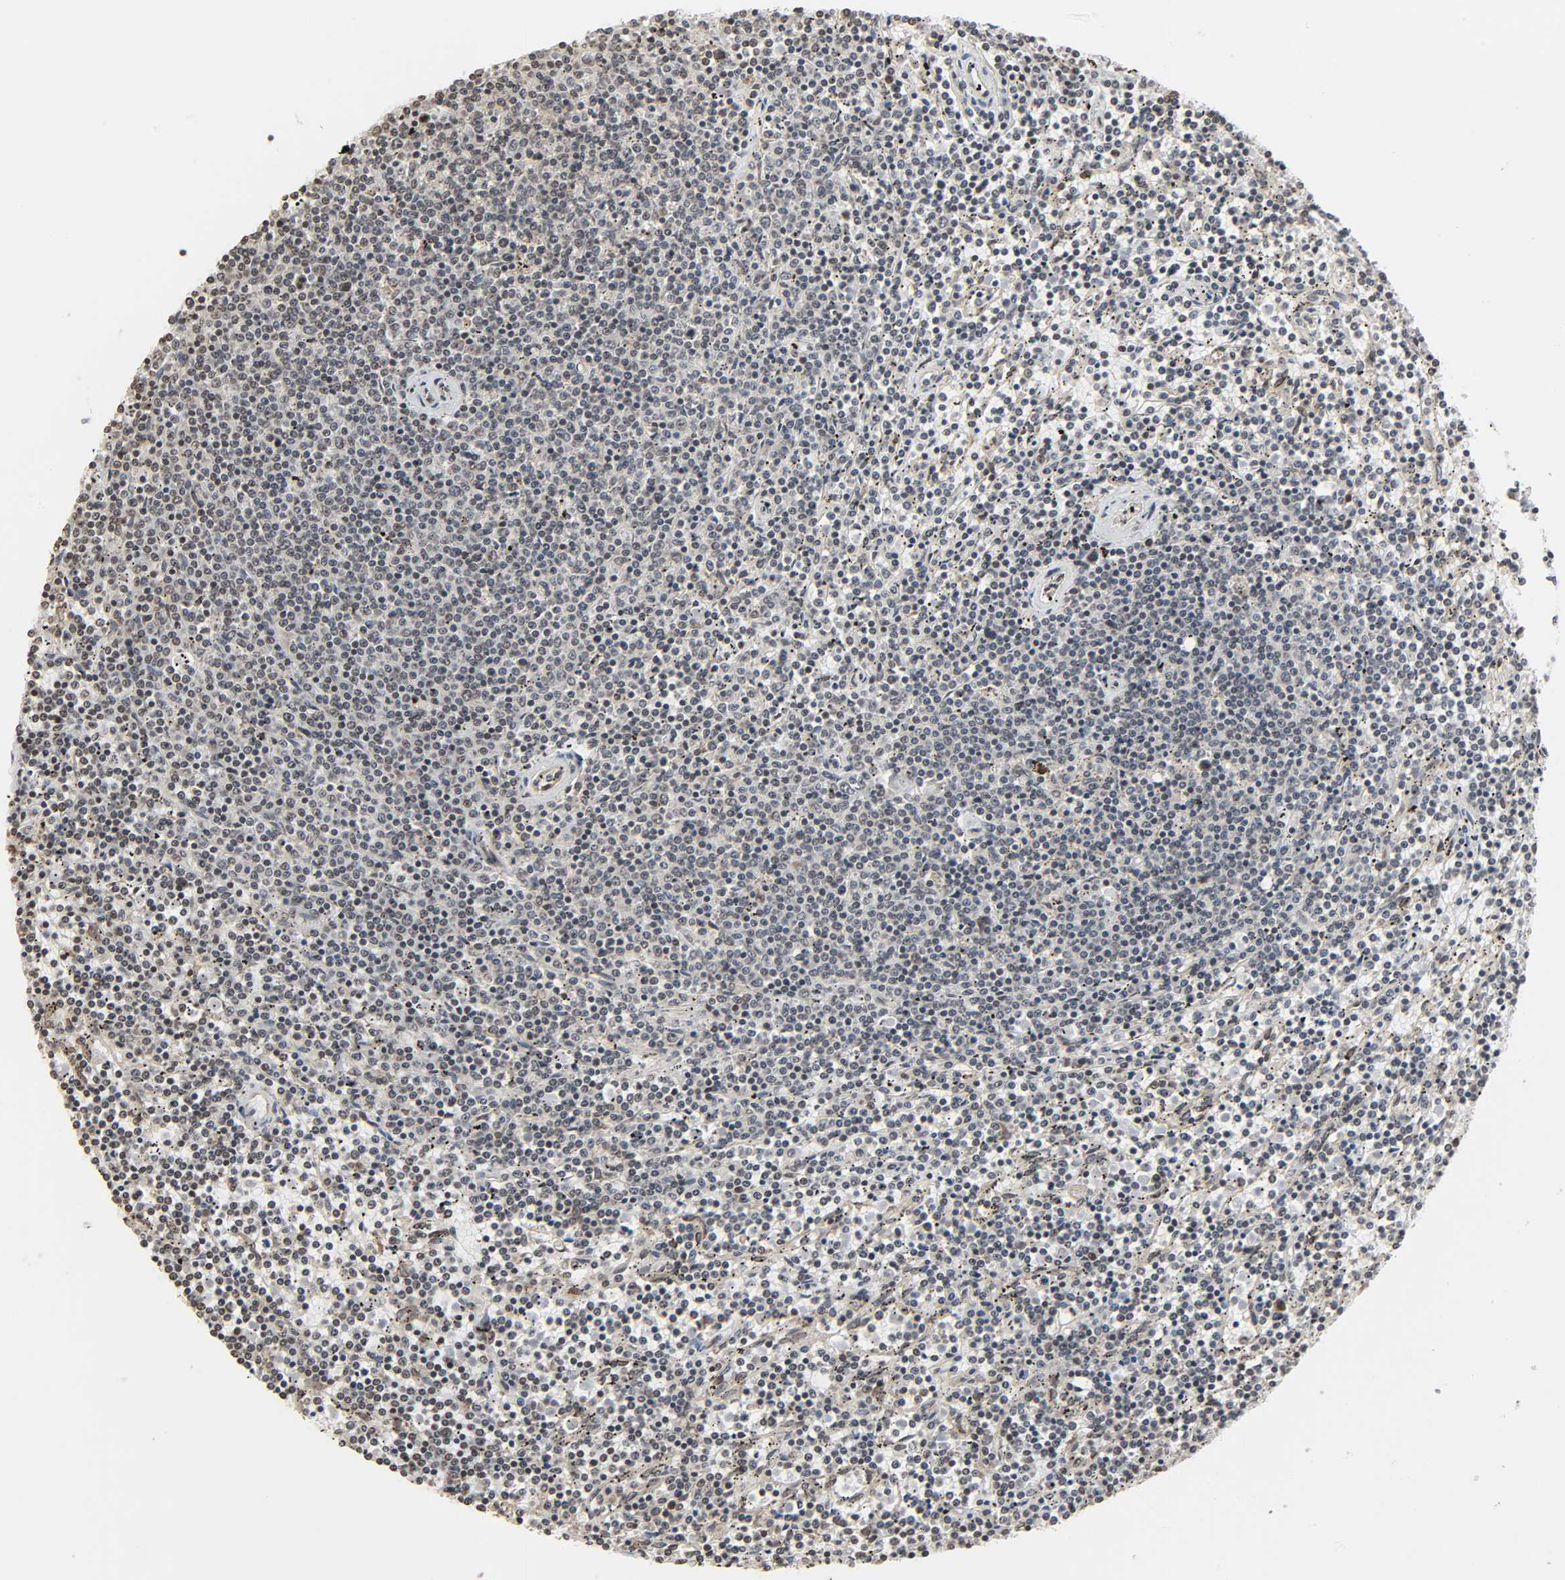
{"staining": {"intensity": "weak", "quantity": "<25%", "location": "nuclear"}, "tissue": "lymphoma", "cell_type": "Tumor cells", "image_type": "cancer", "snomed": [{"axis": "morphology", "description": "Malignant lymphoma, non-Hodgkin's type, Low grade"}, {"axis": "topography", "description": "Spleen"}], "caption": "Micrograph shows no protein staining in tumor cells of low-grade malignant lymphoma, non-Hodgkin's type tissue. (DAB (3,3'-diaminobenzidine) immunohistochemistry with hematoxylin counter stain).", "gene": "XRCC1", "patient": {"sex": "female", "age": 50}}